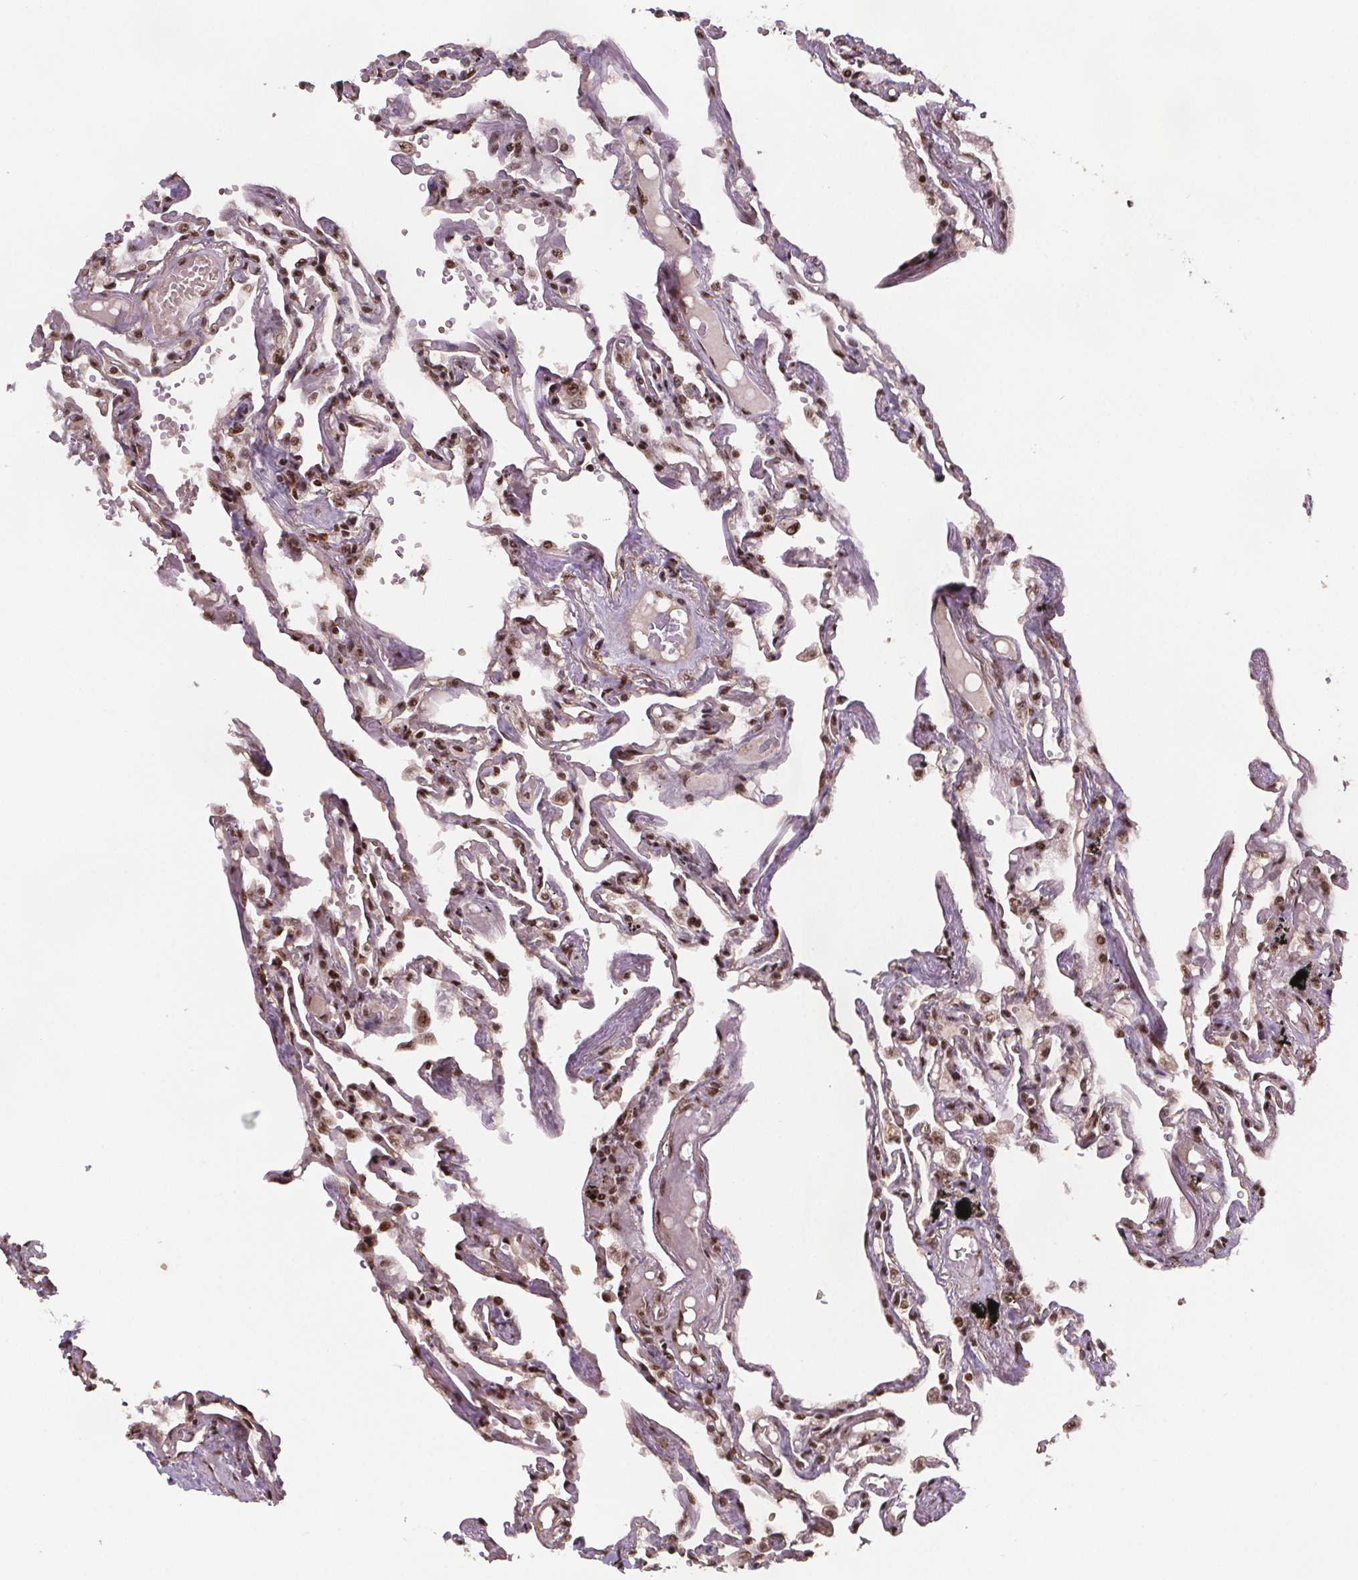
{"staining": {"intensity": "moderate", "quantity": ">75%", "location": "nuclear"}, "tissue": "lung", "cell_type": "Alveolar cells", "image_type": "normal", "snomed": [{"axis": "morphology", "description": "Normal tissue, NOS"}, {"axis": "morphology", "description": "Adenocarcinoma, NOS"}, {"axis": "topography", "description": "Cartilage tissue"}, {"axis": "topography", "description": "Lung"}], "caption": "Lung stained with immunohistochemistry (IHC) demonstrates moderate nuclear expression in approximately >75% of alveolar cells. (brown staining indicates protein expression, while blue staining denotes nuclei).", "gene": "JARID2", "patient": {"sex": "female", "age": 67}}